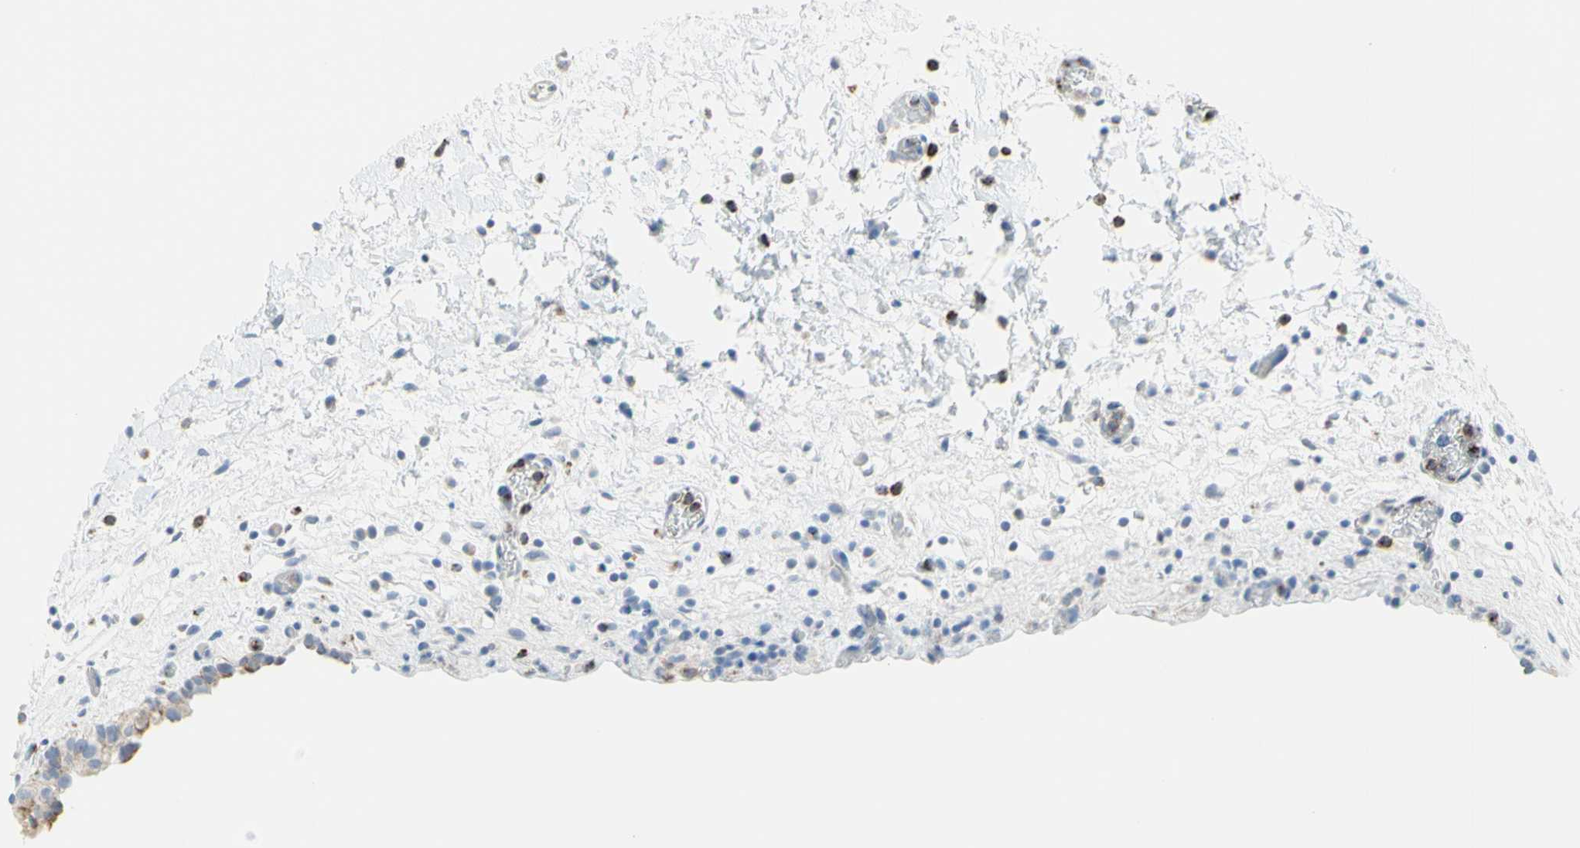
{"staining": {"intensity": "weak", "quantity": "25%-75%", "location": "cytoplasmic/membranous"}, "tissue": "urinary bladder", "cell_type": "Urothelial cells", "image_type": "normal", "snomed": [{"axis": "morphology", "description": "Normal tissue, NOS"}, {"axis": "topography", "description": "Urinary bladder"}], "caption": "DAB immunohistochemical staining of normal urinary bladder demonstrates weak cytoplasmic/membranous protein positivity in about 25%-75% of urothelial cells.", "gene": "CYSLTR1", "patient": {"sex": "female", "age": 64}}